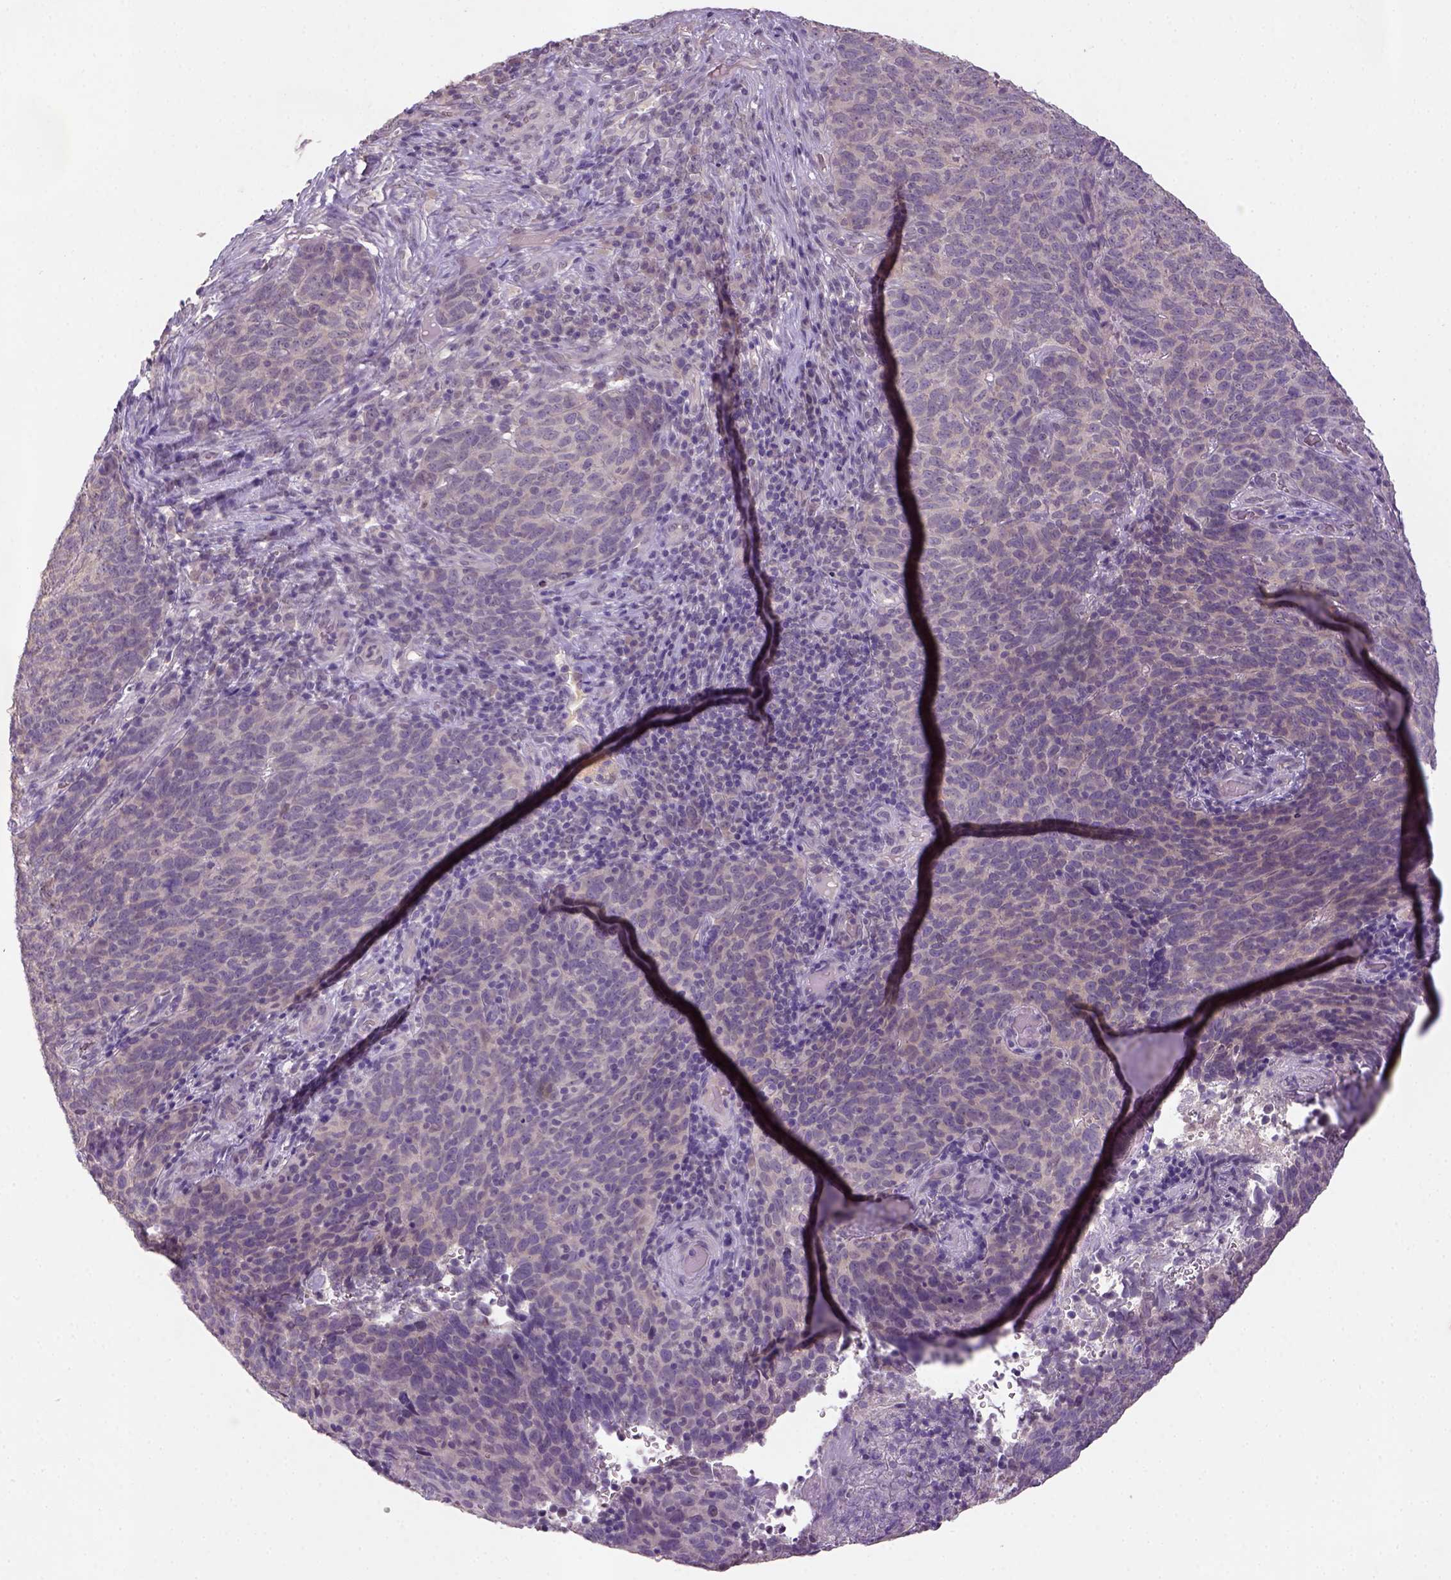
{"staining": {"intensity": "negative", "quantity": "none", "location": "none"}, "tissue": "skin cancer", "cell_type": "Tumor cells", "image_type": "cancer", "snomed": [{"axis": "morphology", "description": "Squamous cell carcinoma, NOS"}, {"axis": "topography", "description": "Skin"}, {"axis": "topography", "description": "Anal"}], "caption": "Skin cancer was stained to show a protein in brown. There is no significant staining in tumor cells. The staining is performed using DAB brown chromogen with nuclei counter-stained in using hematoxylin.", "gene": "NLGN2", "patient": {"sex": "female", "age": 51}}